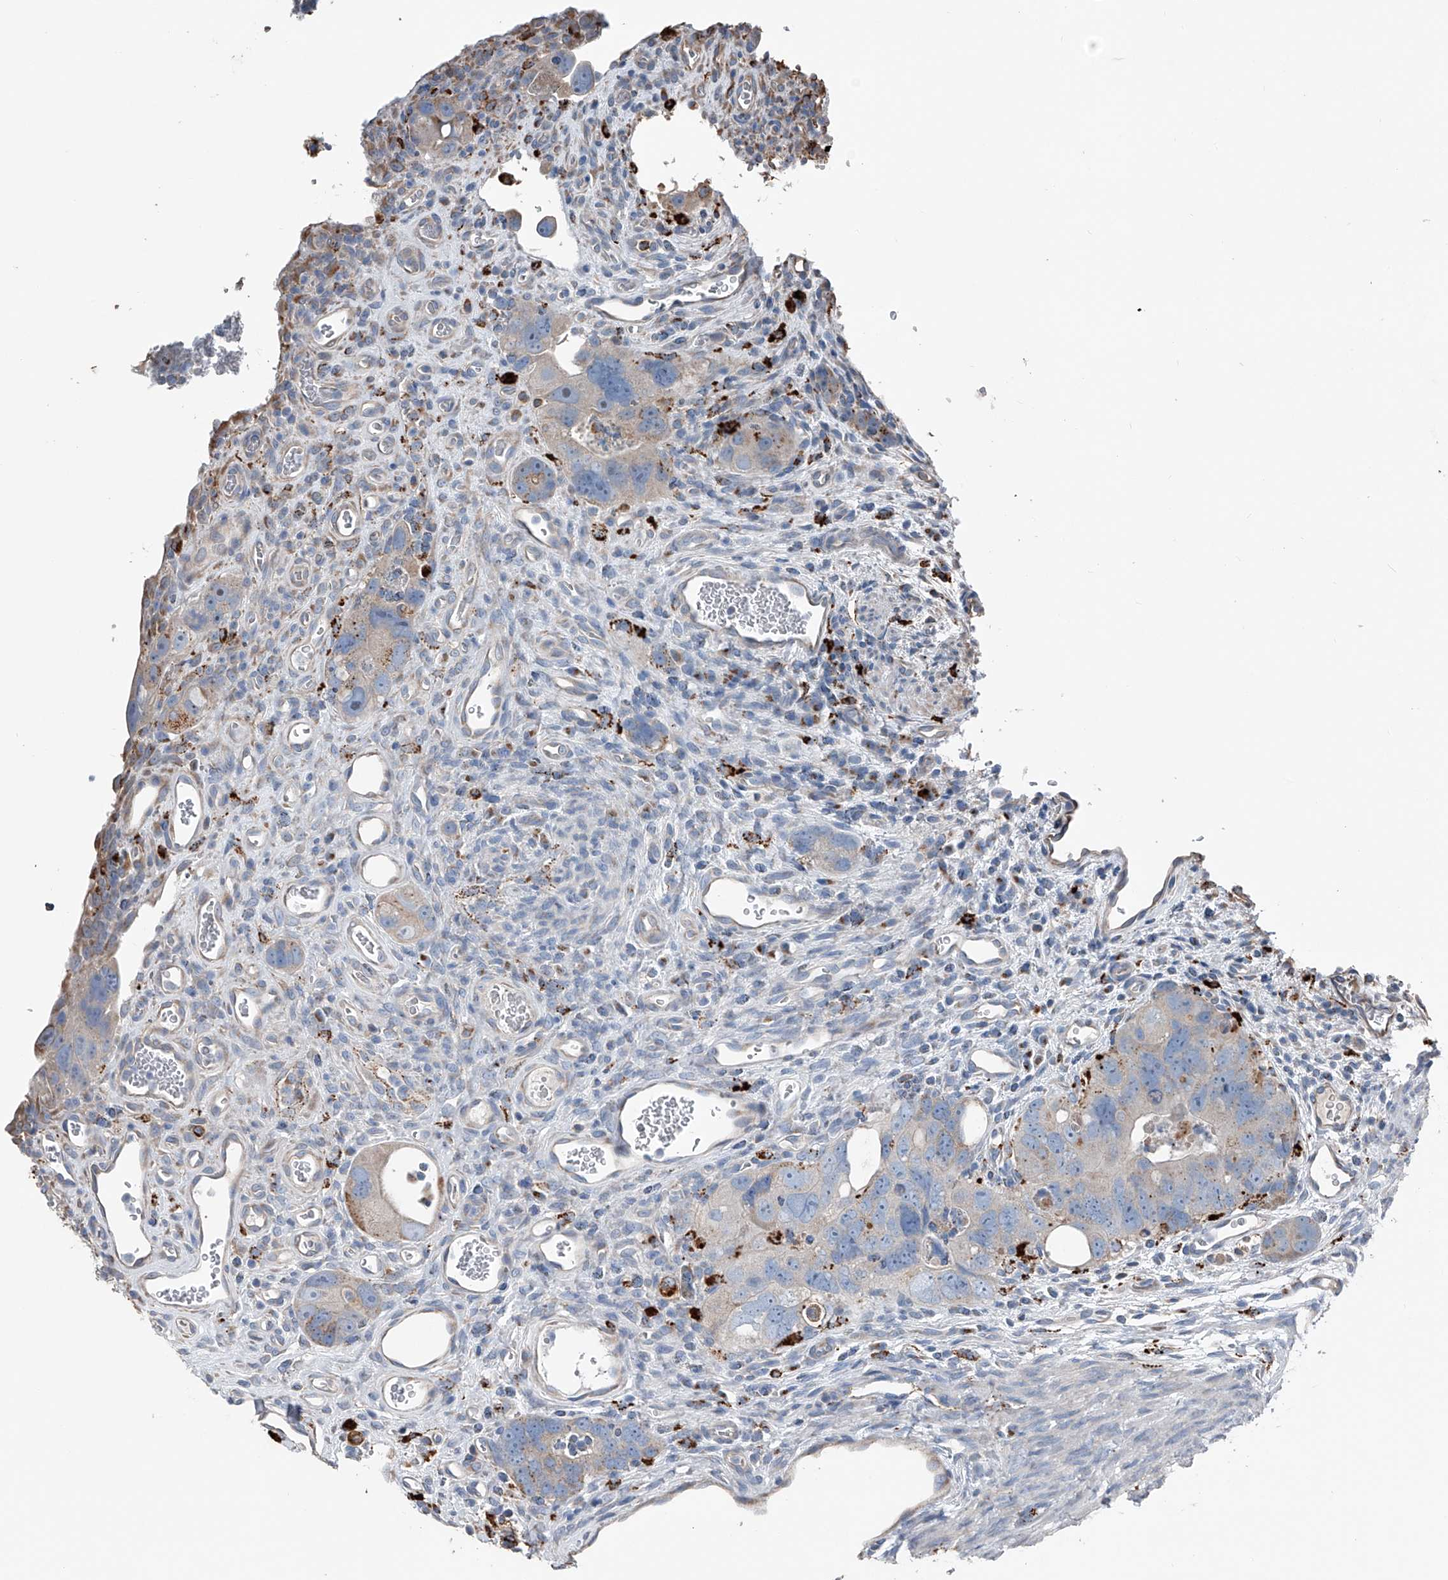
{"staining": {"intensity": "weak", "quantity": "<25%", "location": "cytoplasmic/membranous"}, "tissue": "colorectal cancer", "cell_type": "Tumor cells", "image_type": "cancer", "snomed": [{"axis": "morphology", "description": "Adenocarcinoma, NOS"}, {"axis": "topography", "description": "Rectum"}], "caption": "DAB immunohistochemical staining of human colorectal adenocarcinoma demonstrates no significant positivity in tumor cells.", "gene": "ZNF772", "patient": {"sex": "male", "age": 59}}